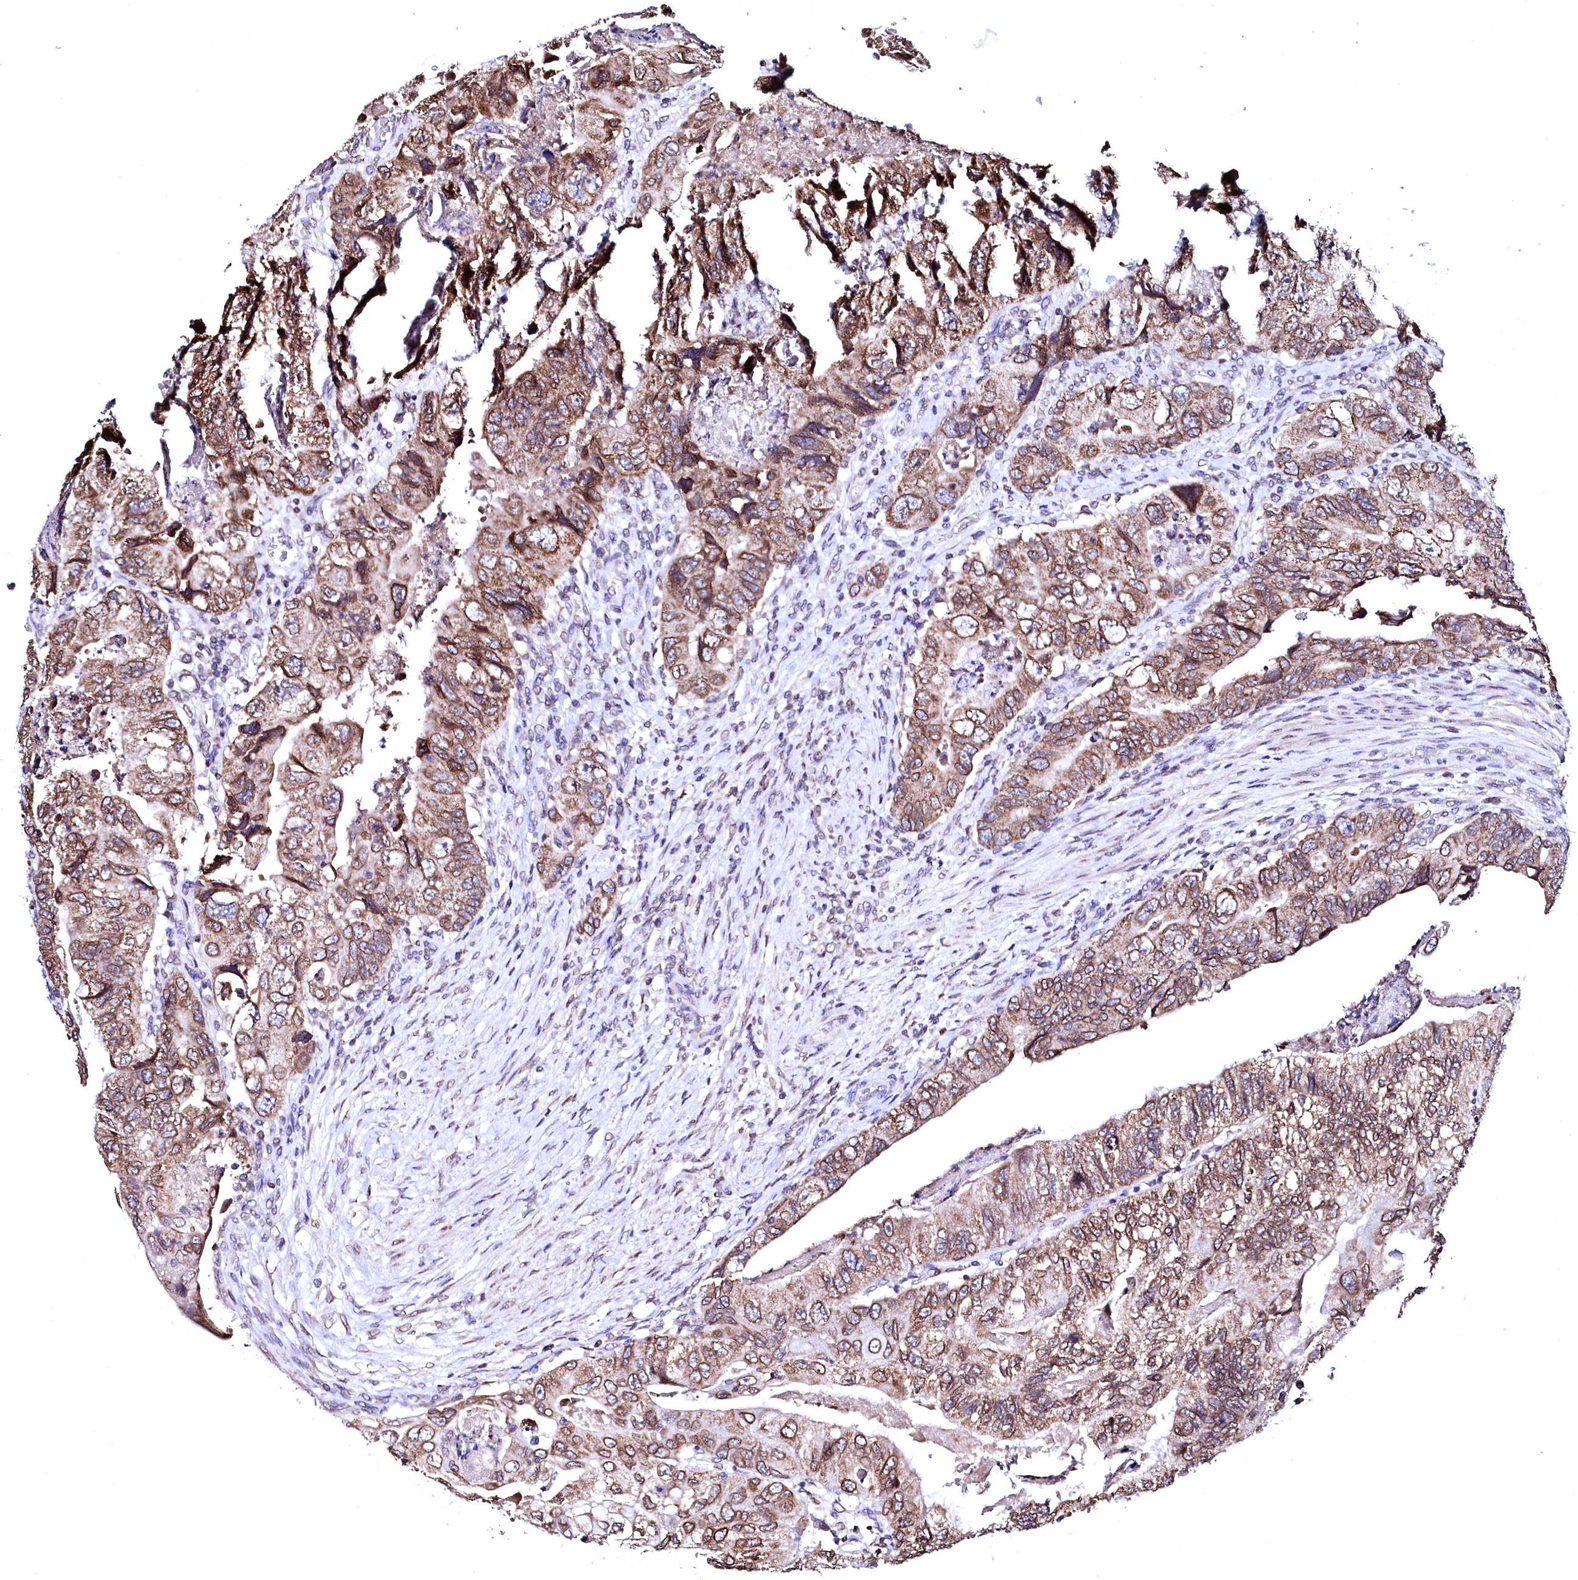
{"staining": {"intensity": "moderate", "quantity": ">75%", "location": "cytoplasmic/membranous"}, "tissue": "colorectal cancer", "cell_type": "Tumor cells", "image_type": "cancer", "snomed": [{"axis": "morphology", "description": "Adenocarcinoma, NOS"}, {"axis": "topography", "description": "Rectum"}], "caption": "A medium amount of moderate cytoplasmic/membranous expression is appreciated in approximately >75% of tumor cells in colorectal cancer tissue. The staining is performed using DAB brown chromogen to label protein expression. The nuclei are counter-stained blue using hematoxylin.", "gene": "HAND1", "patient": {"sex": "male", "age": 63}}